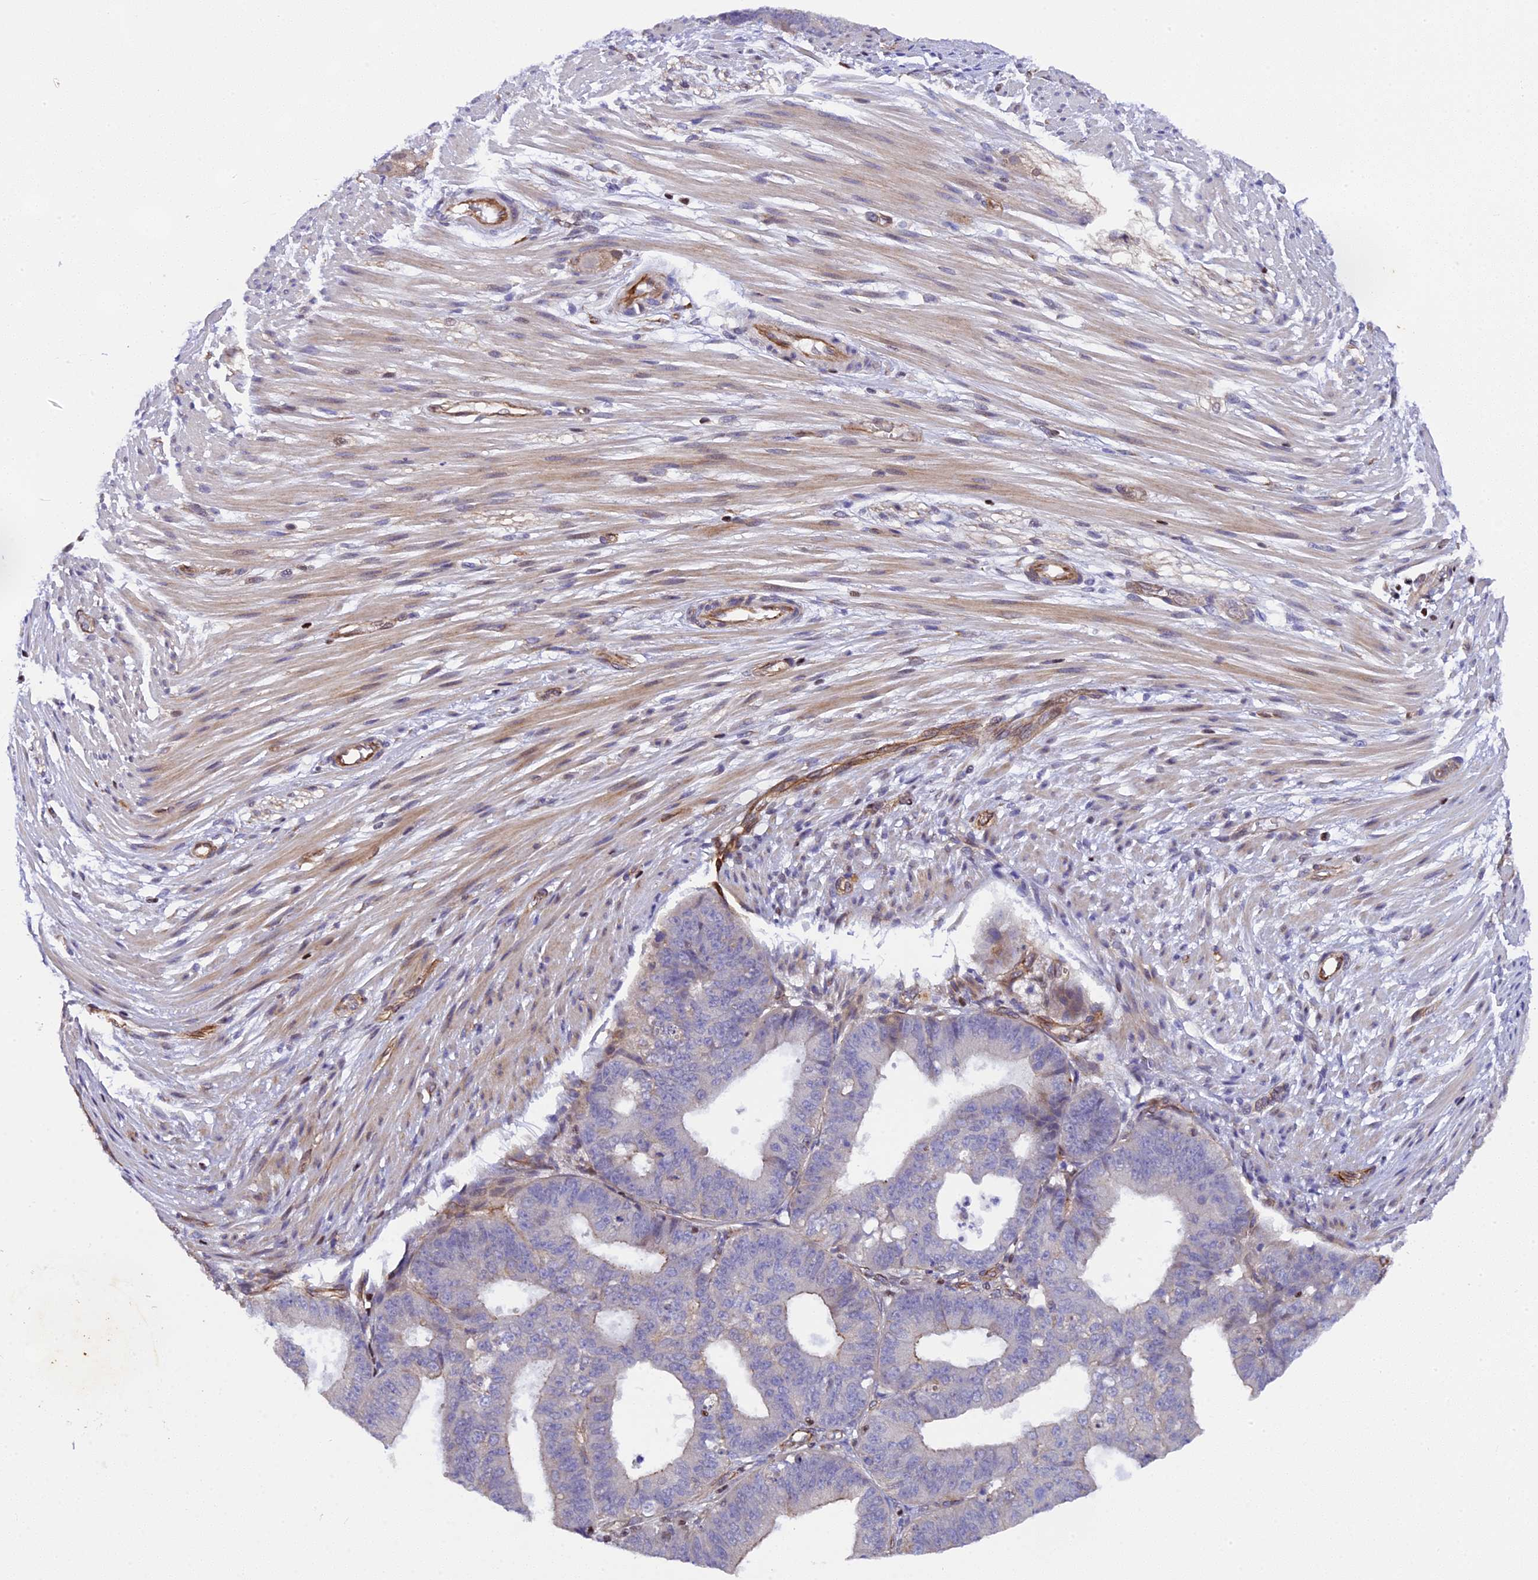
{"staining": {"intensity": "negative", "quantity": "none", "location": "none"}, "tissue": "ovarian cancer", "cell_type": "Tumor cells", "image_type": "cancer", "snomed": [{"axis": "morphology", "description": "Carcinoma, endometroid"}, {"axis": "topography", "description": "Appendix"}, {"axis": "topography", "description": "Ovary"}], "caption": "There is no significant positivity in tumor cells of ovarian cancer (endometroid carcinoma).", "gene": "SP4", "patient": {"sex": "female", "age": 42}}